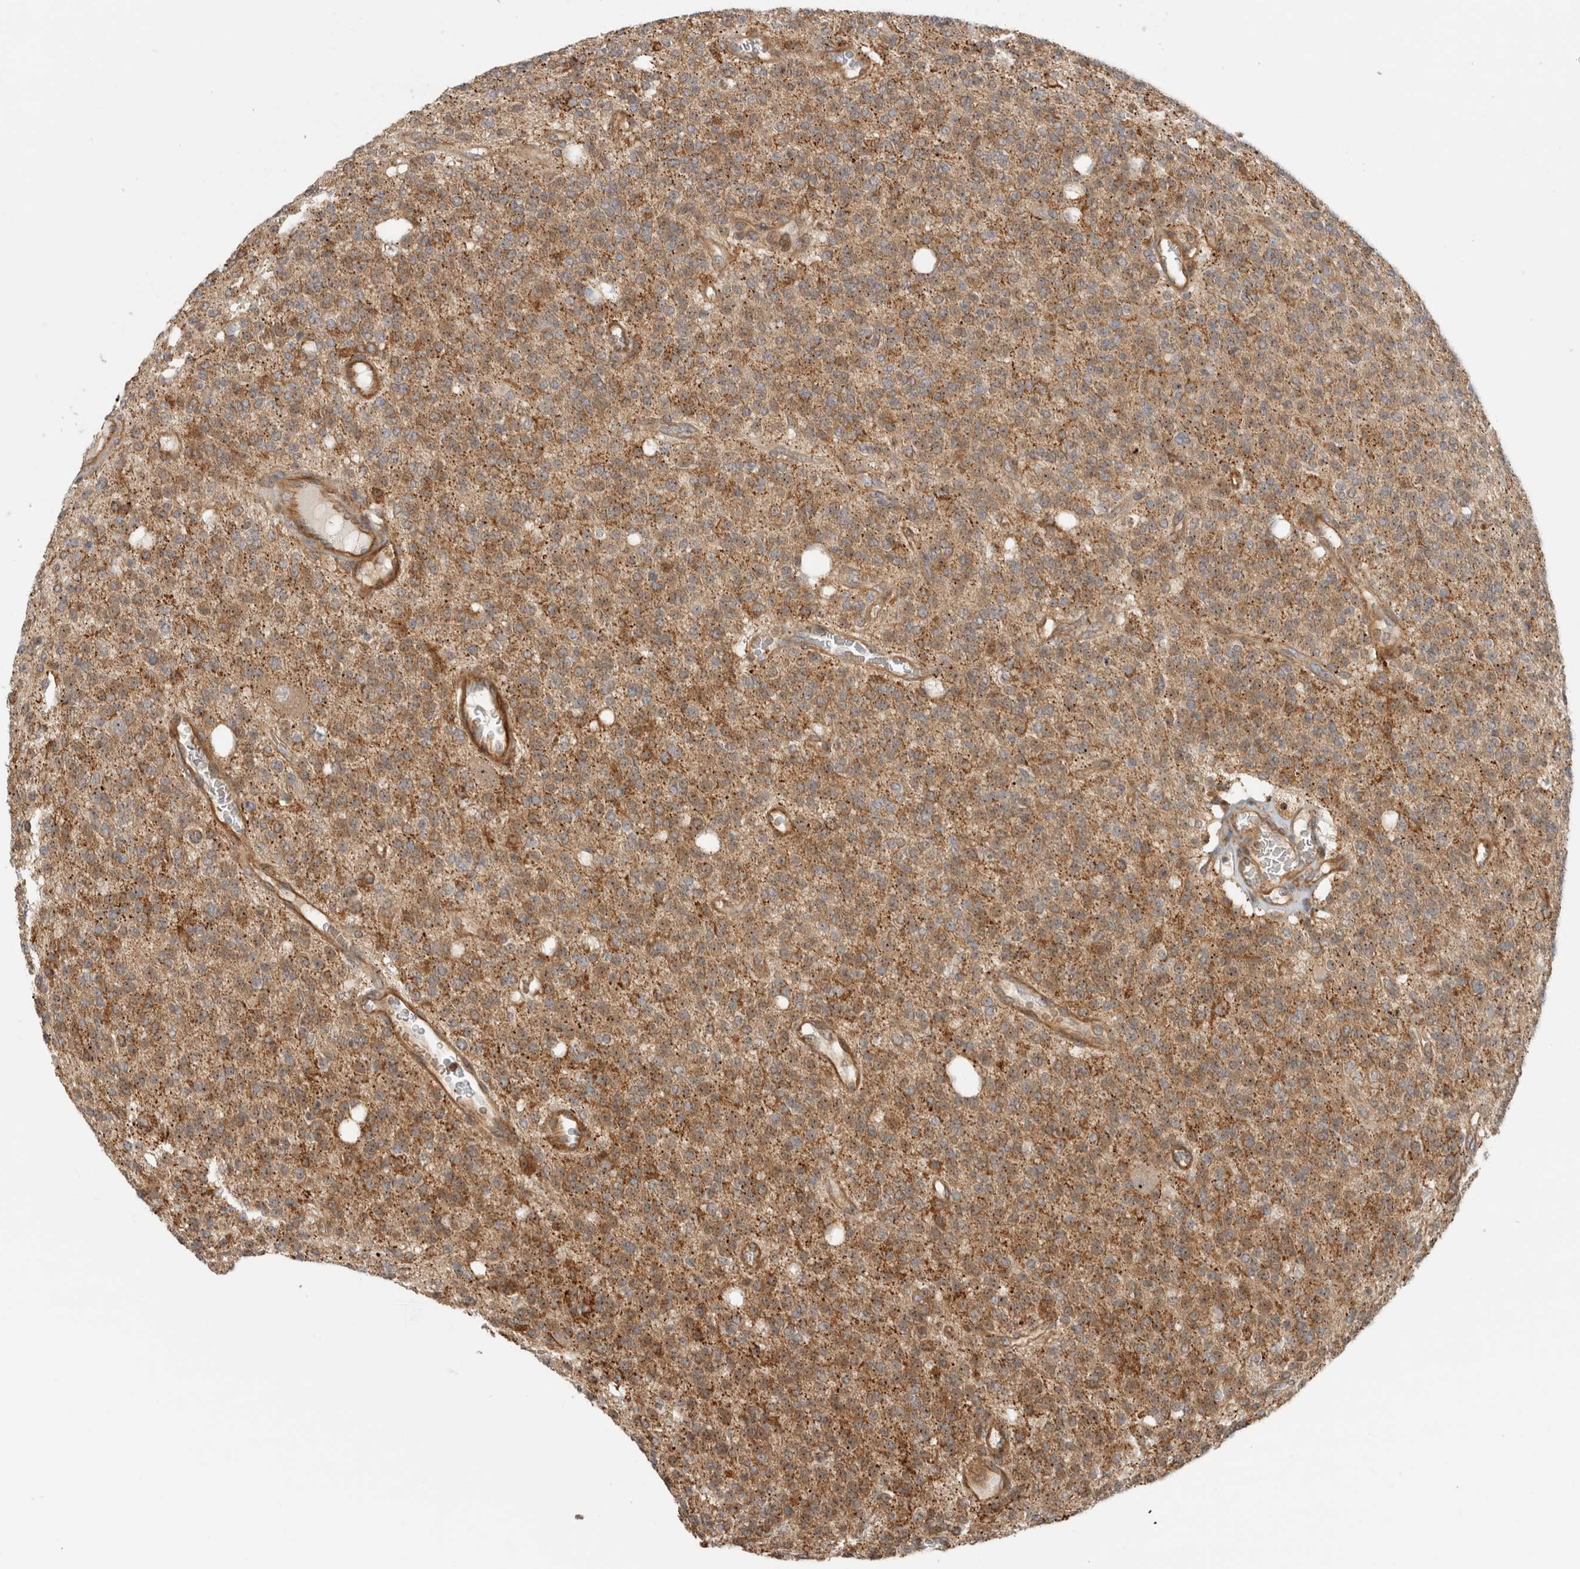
{"staining": {"intensity": "moderate", "quantity": ">75%", "location": "cytoplasmic/membranous,nuclear"}, "tissue": "glioma", "cell_type": "Tumor cells", "image_type": "cancer", "snomed": [{"axis": "morphology", "description": "Glioma, malignant, High grade"}, {"axis": "topography", "description": "Brain"}], "caption": "Malignant glioma (high-grade) tissue displays moderate cytoplasmic/membranous and nuclear staining in about >75% of tumor cells", "gene": "WASF2", "patient": {"sex": "male", "age": 34}}